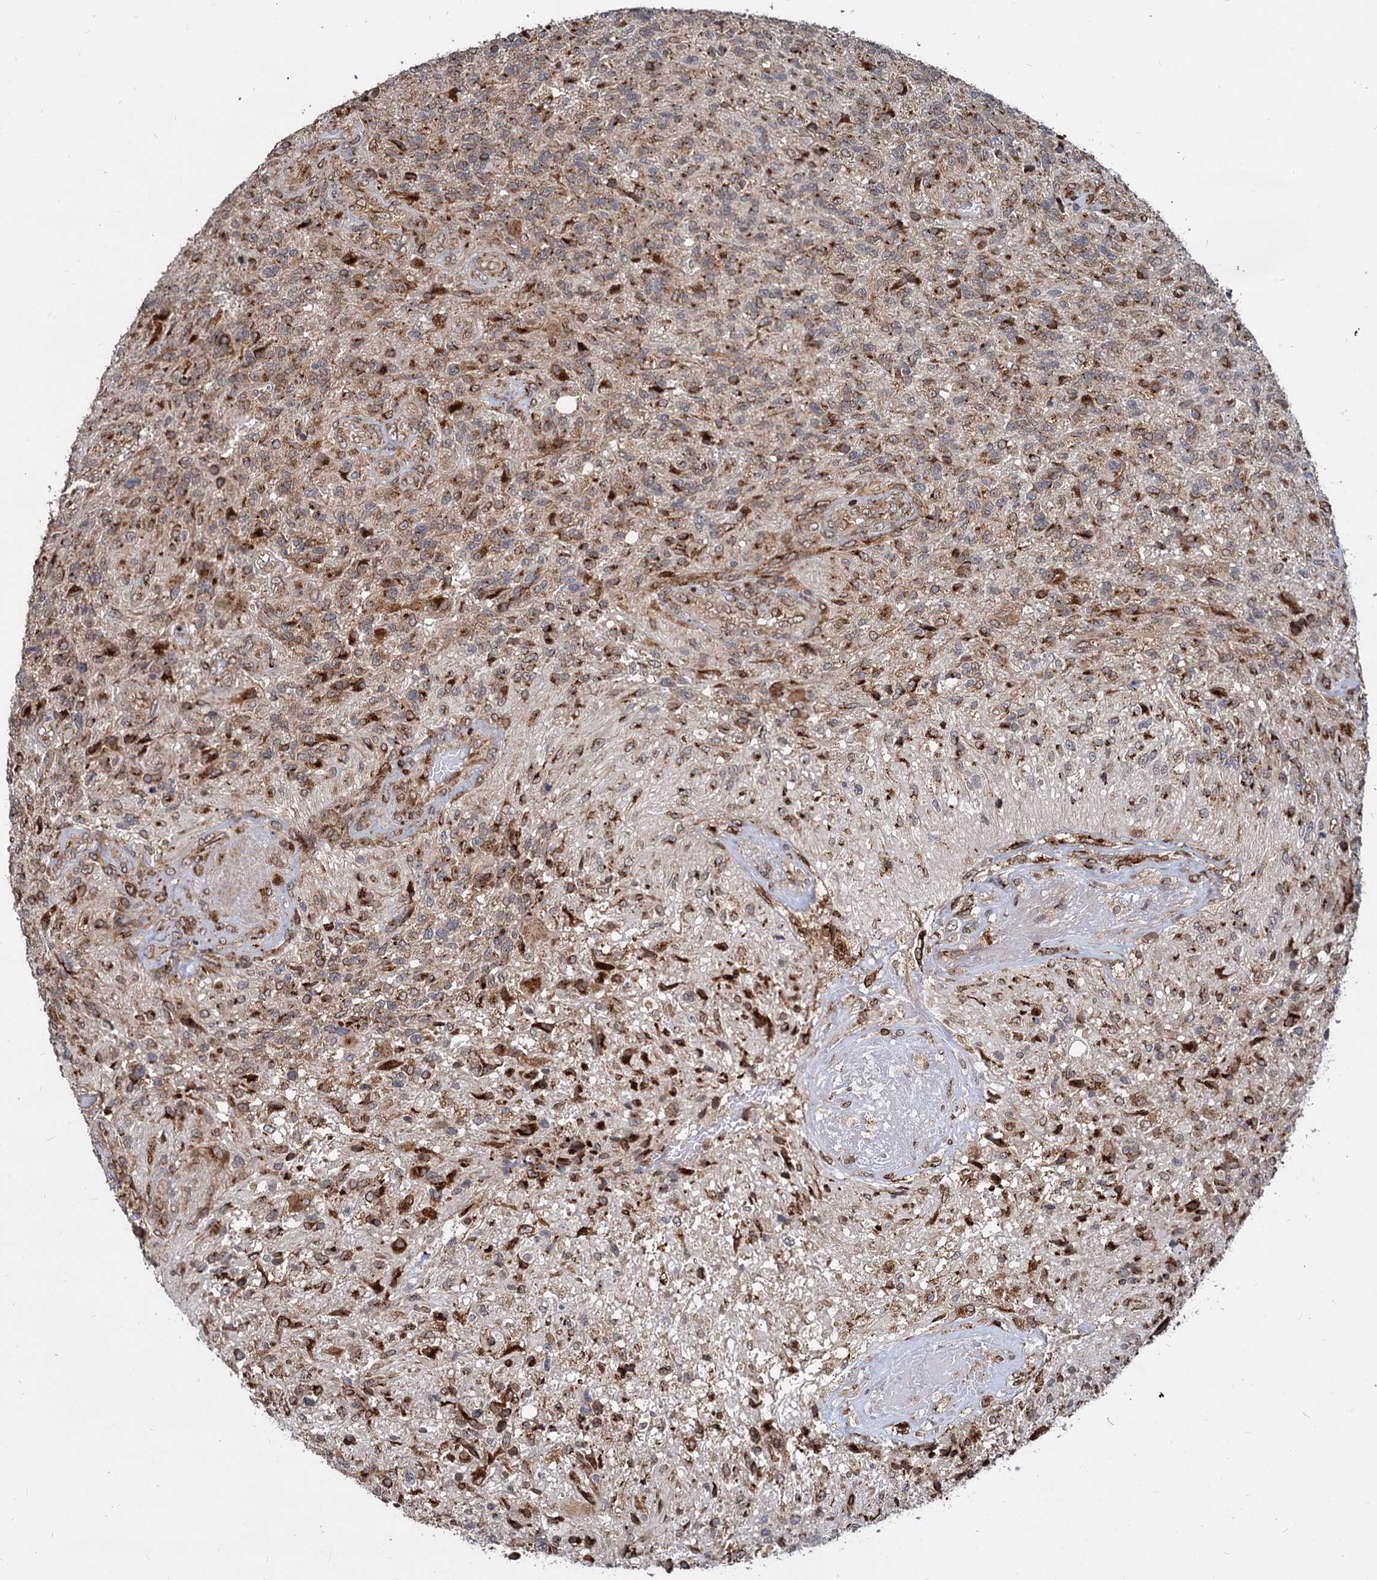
{"staining": {"intensity": "moderate", "quantity": "25%-75%", "location": "cytoplasmic/membranous"}, "tissue": "glioma", "cell_type": "Tumor cells", "image_type": "cancer", "snomed": [{"axis": "morphology", "description": "Glioma, malignant, High grade"}, {"axis": "topography", "description": "Brain"}], "caption": "Moderate cytoplasmic/membranous expression for a protein is identified in about 25%-75% of tumor cells of glioma using immunohistochemistry.", "gene": "SAAL1", "patient": {"sex": "male", "age": 56}}